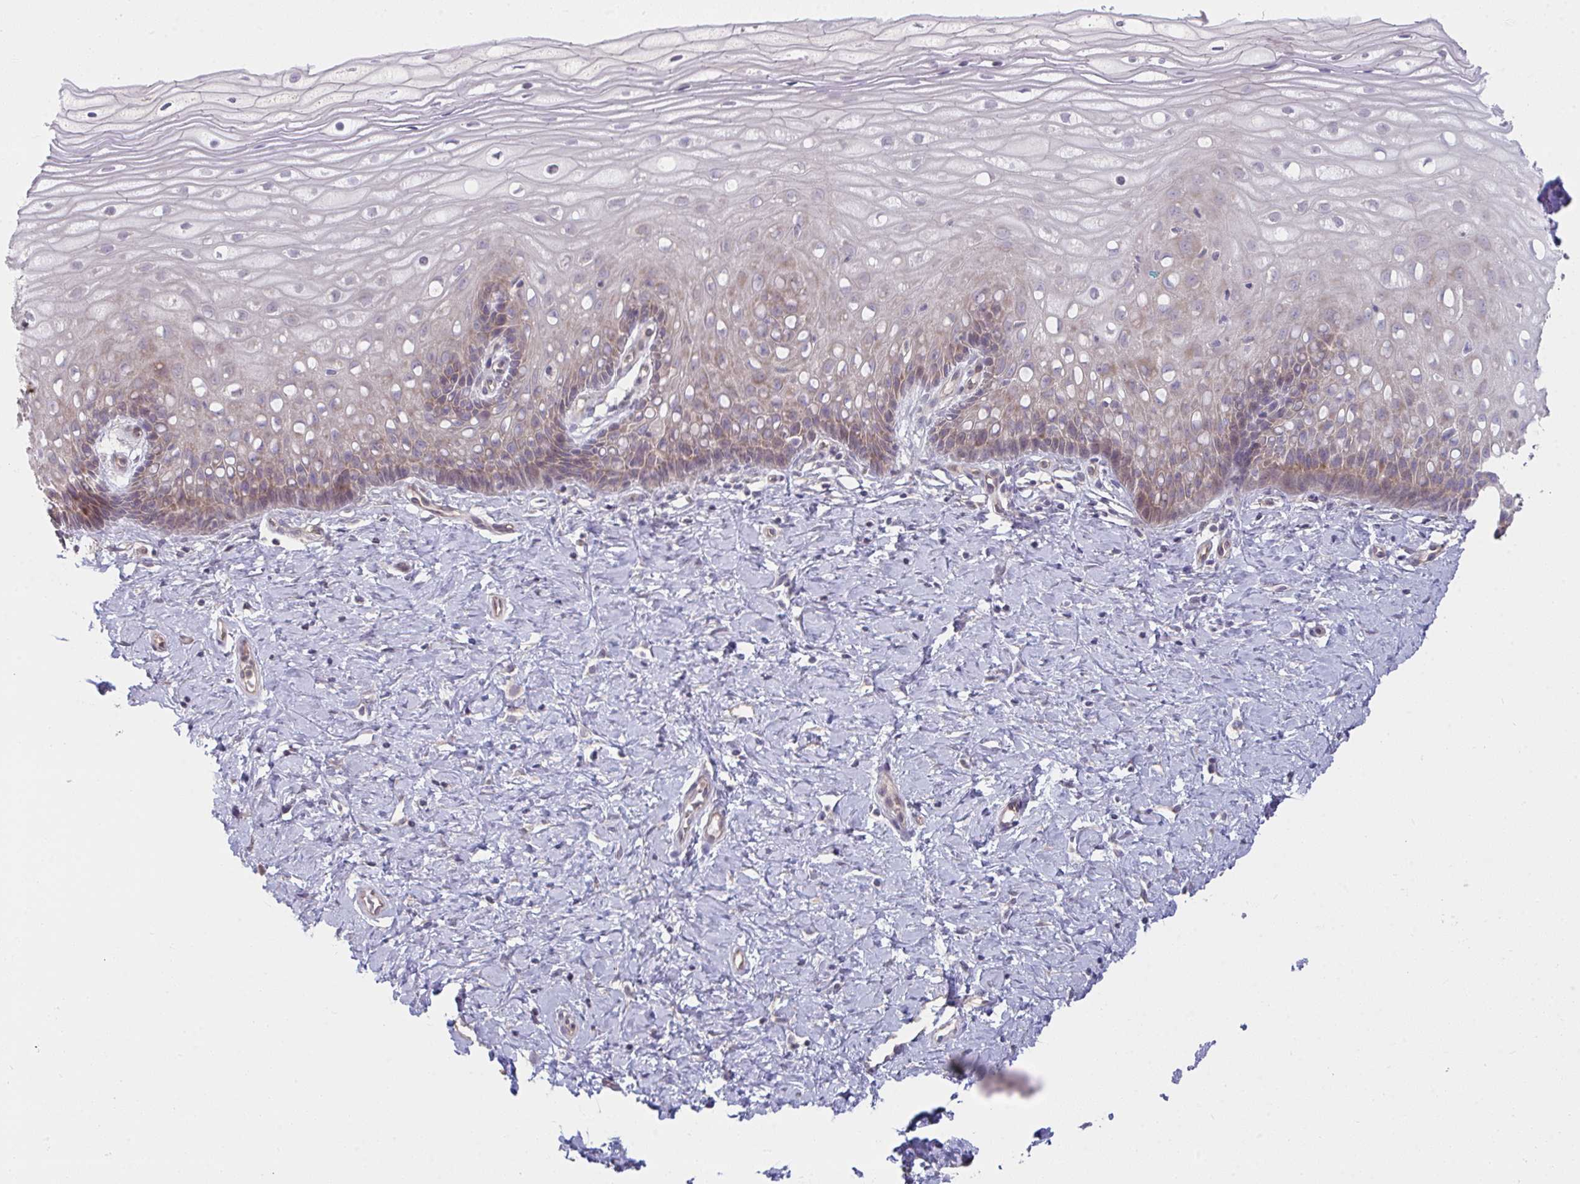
{"staining": {"intensity": "strong", "quantity": ">75%", "location": "cytoplasmic/membranous"}, "tissue": "cervix", "cell_type": "Glandular cells", "image_type": "normal", "snomed": [{"axis": "morphology", "description": "Normal tissue, NOS"}, {"axis": "topography", "description": "Cervix"}], "caption": "The micrograph shows immunohistochemical staining of unremarkable cervix. There is strong cytoplasmic/membranous positivity is appreciated in approximately >75% of glandular cells.", "gene": "CASP9", "patient": {"sex": "female", "age": 37}}